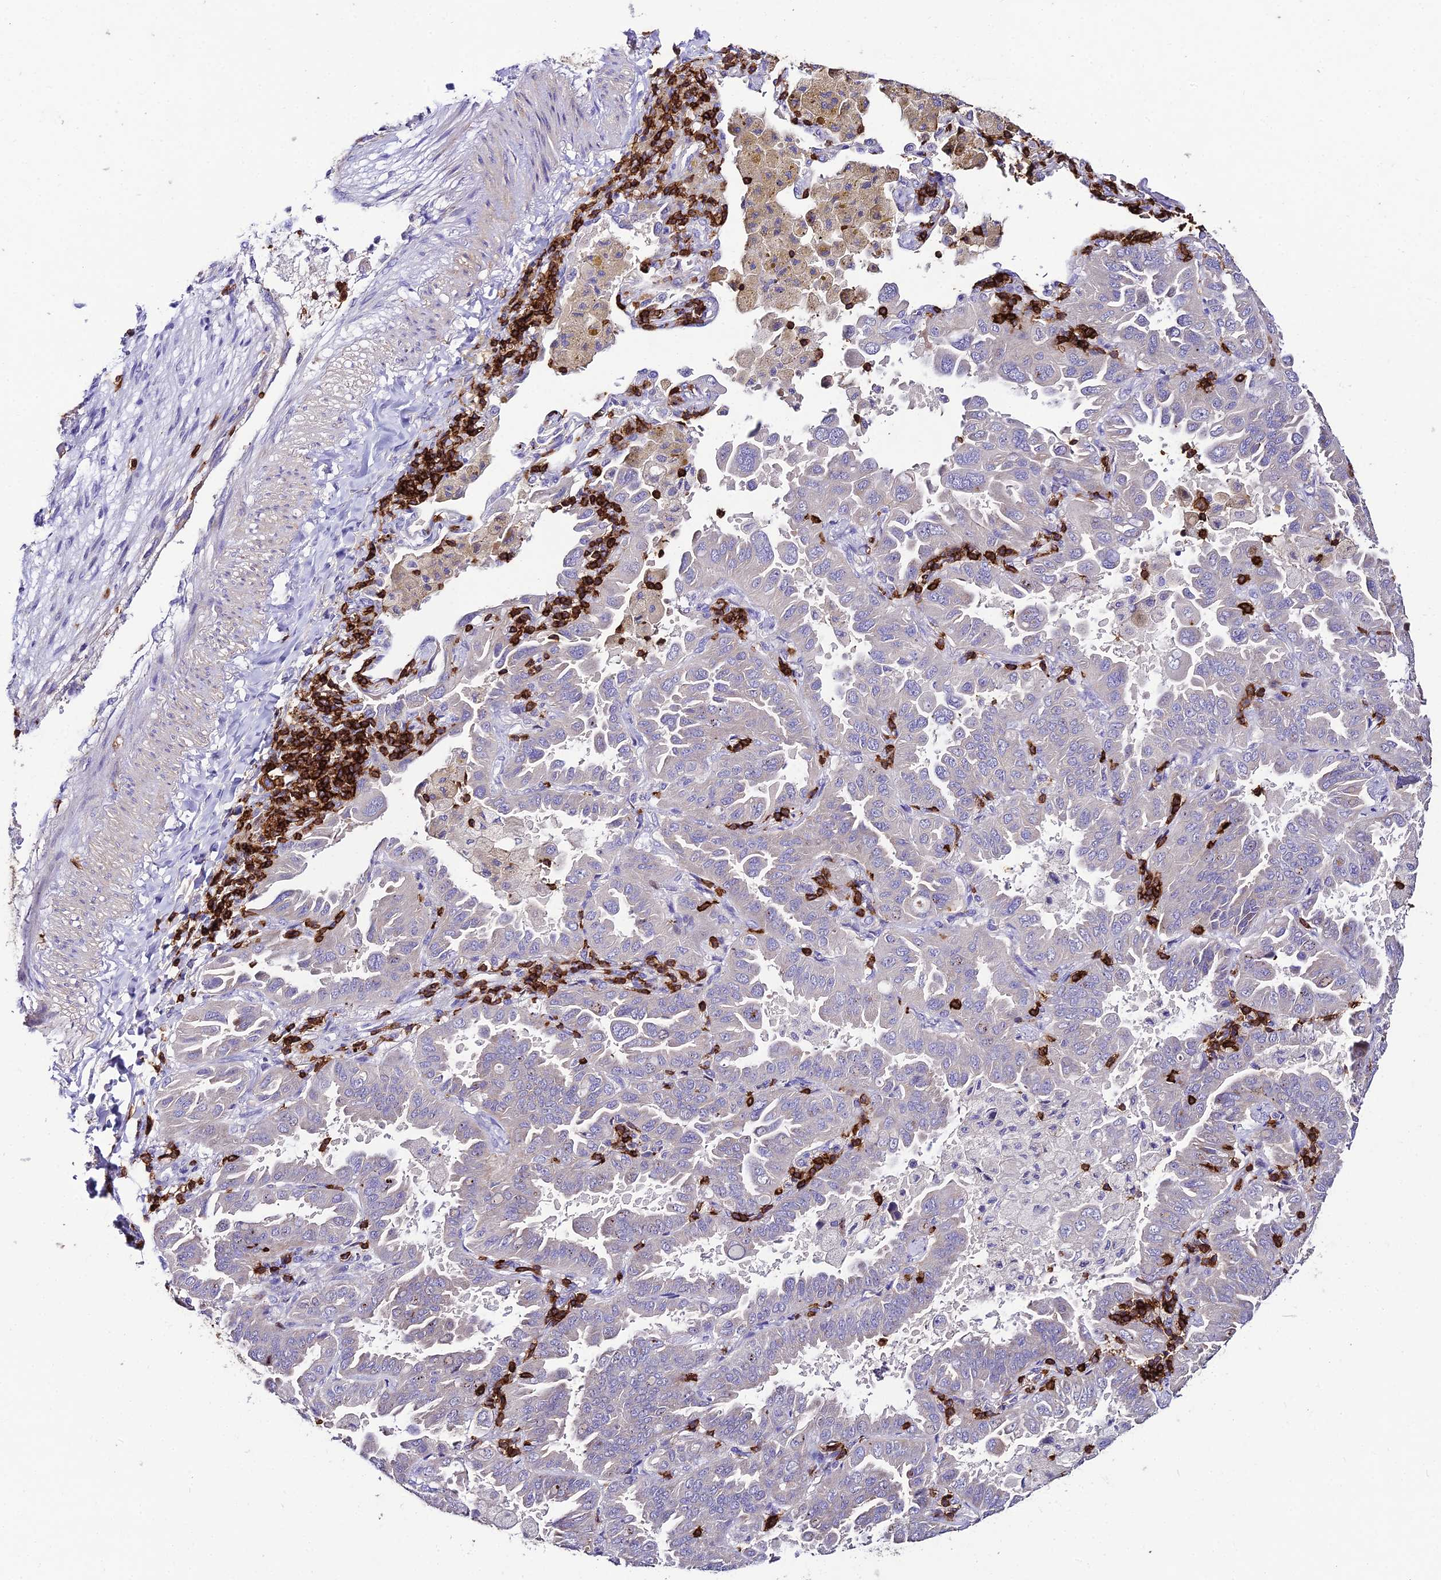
{"staining": {"intensity": "negative", "quantity": "none", "location": "none"}, "tissue": "lung cancer", "cell_type": "Tumor cells", "image_type": "cancer", "snomed": [{"axis": "morphology", "description": "Adenocarcinoma, NOS"}, {"axis": "topography", "description": "Lung"}], "caption": "Tumor cells show no significant expression in lung cancer (adenocarcinoma). (Stains: DAB (3,3'-diaminobenzidine) IHC with hematoxylin counter stain, Microscopy: brightfield microscopy at high magnification).", "gene": "PTPRCAP", "patient": {"sex": "male", "age": 64}}